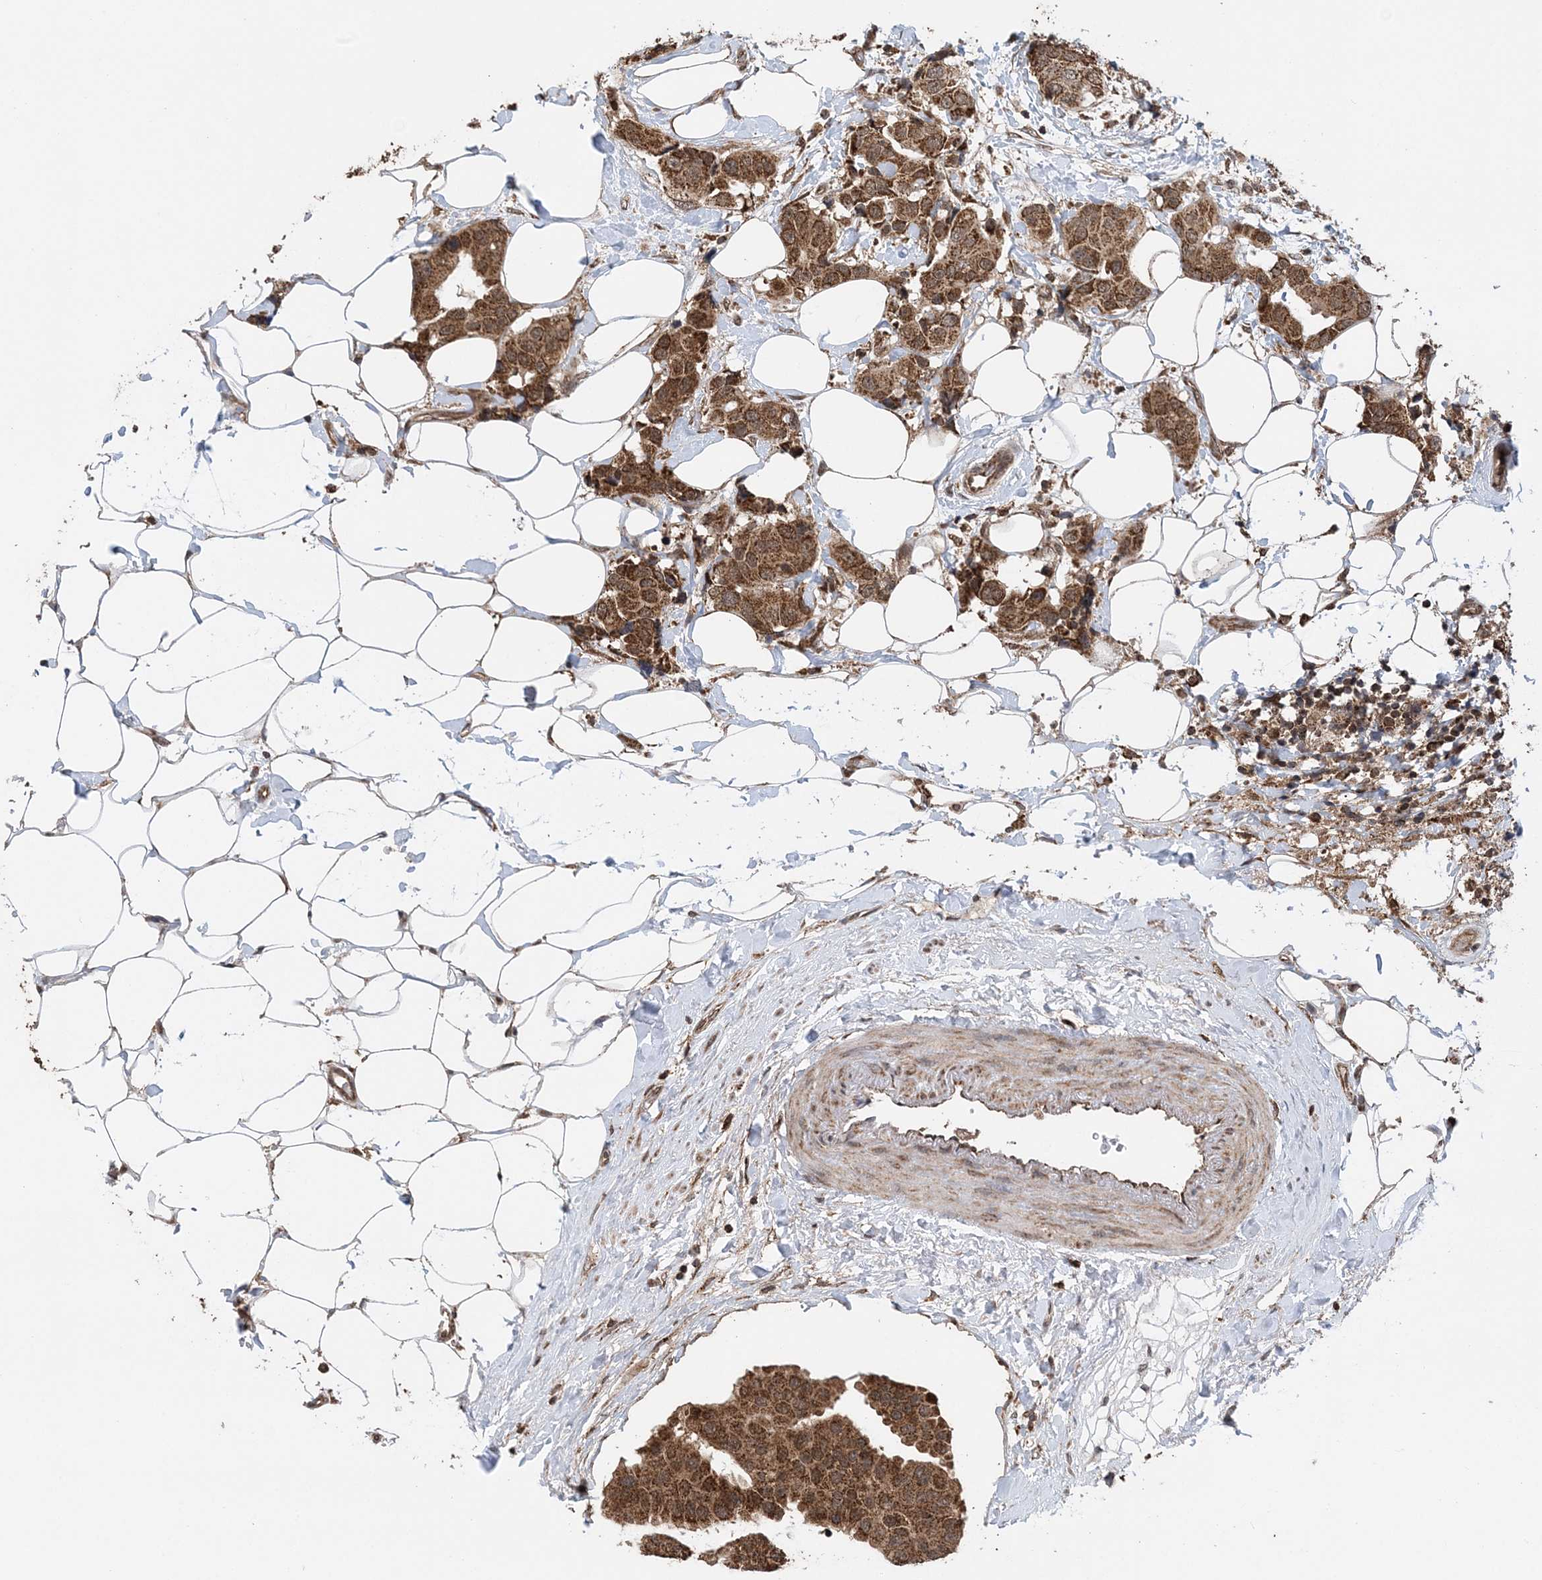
{"staining": {"intensity": "moderate", "quantity": ">75%", "location": "cytoplasmic/membranous"}, "tissue": "breast cancer", "cell_type": "Tumor cells", "image_type": "cancer", "snomed": [{"axis": "morphology", "description": "Normal tissue, NOS"}, {"axis": "morphology", "description": "Duct carcinoma"}, {"axis": "topography", "description": "Breast"}], "caption": "The micrograph shows staining of breast intraductal carcinoma, revealing moderate cytoplasmic/membranous protein expression (brown color) within tumor cells.", "gene": "PCBP1", "patient": {"sex": "female", "age": 39}}